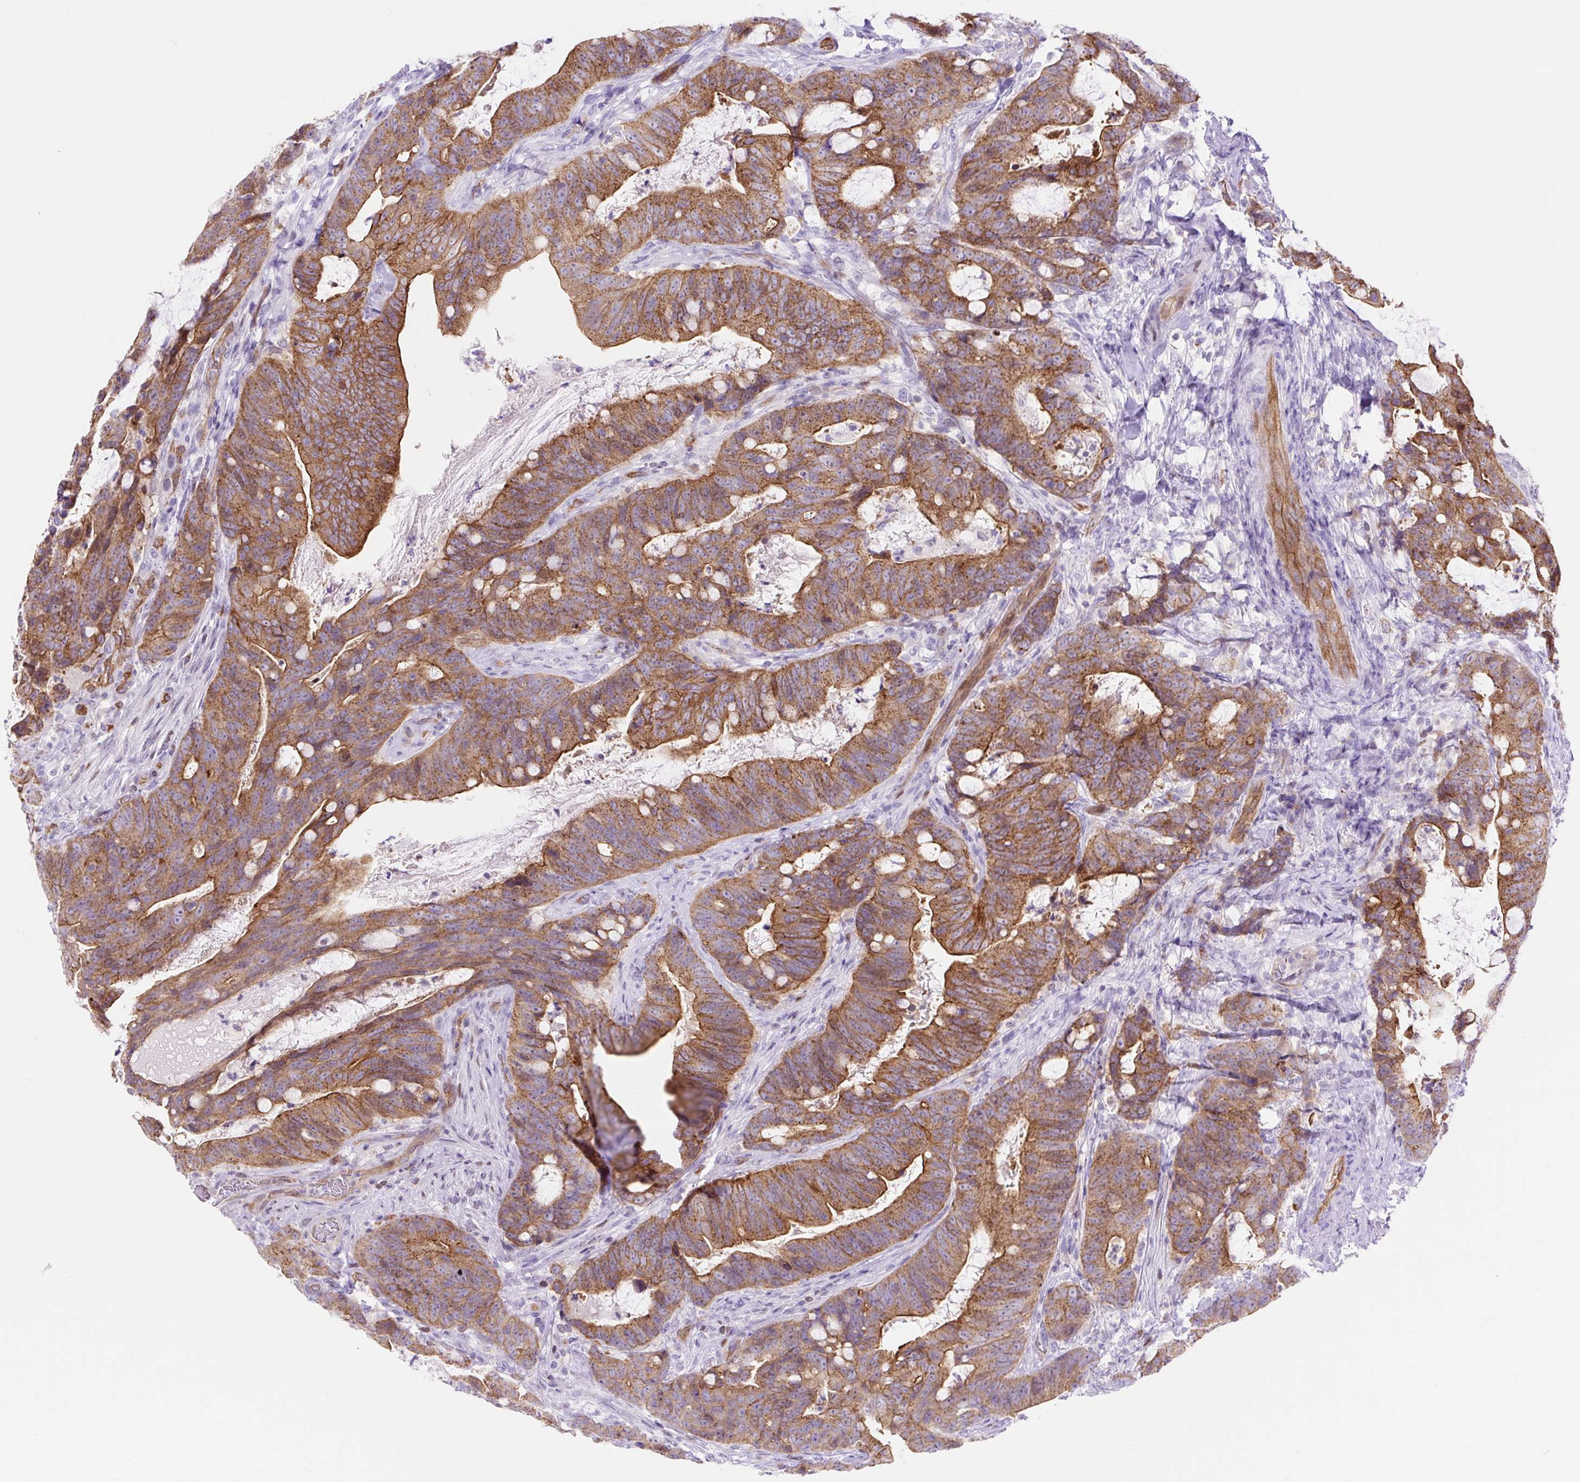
{"staining": {"intensity": "strong", "quantity": ">75%", "location": "cytoplasmic/membranous"}, "tissue": "colorectal cancer", "cell_type": "Tumor cells", "image_type": "cancer", "snomed": [{"axis": "morphology", "description": "Adenocarcinoma, NOS"}, {"axis": "topography", "description": "Colon"}], "caption": "Colorectal adenocarcinoma stained with a protein marker displays strong staining in tumor cells.", "gene": "HIP1R", "patient": {"sex": "female", "age": 82}}